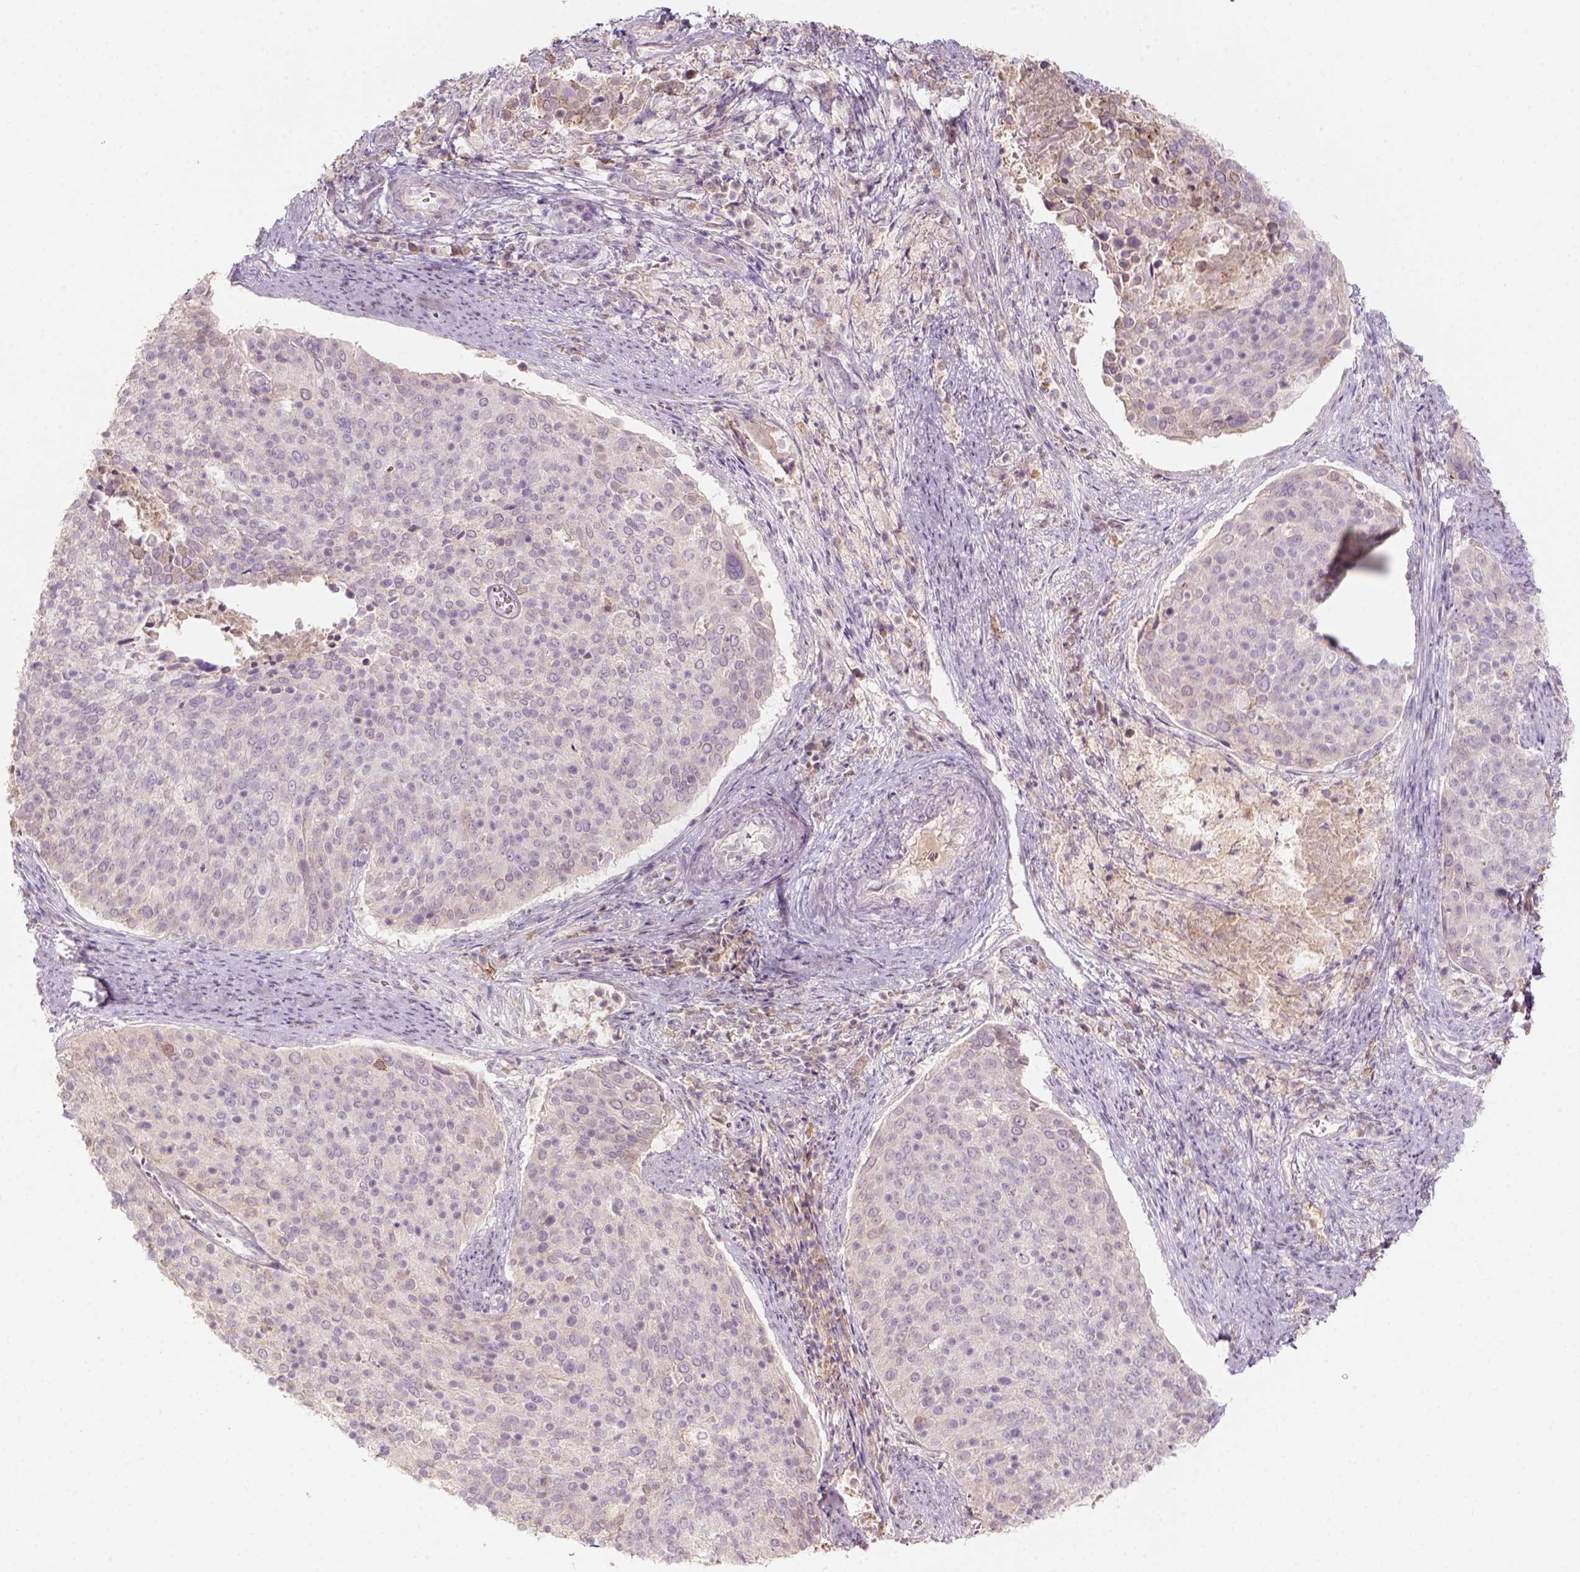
{"staining": {"intensity": "weak", "quantity": "<25%", "location": "cytoplasmic/membranous"}, "tissue": "cervical cancer", "cell_type": "Tumor cells", "image_type": "cancer", "snomed": [{"axis": "morphology", "description": "Squamous cell carcinoma, NOS"}, {"axis": "topography", "description": "Cervix"}], "caption": "Squamous cell carcinoma (cervical) was stained to show a protein in brown. There is no significant expression in tumor cells.", "gene": "AQP9", "patient": {"sex": "female", "age": 39}}